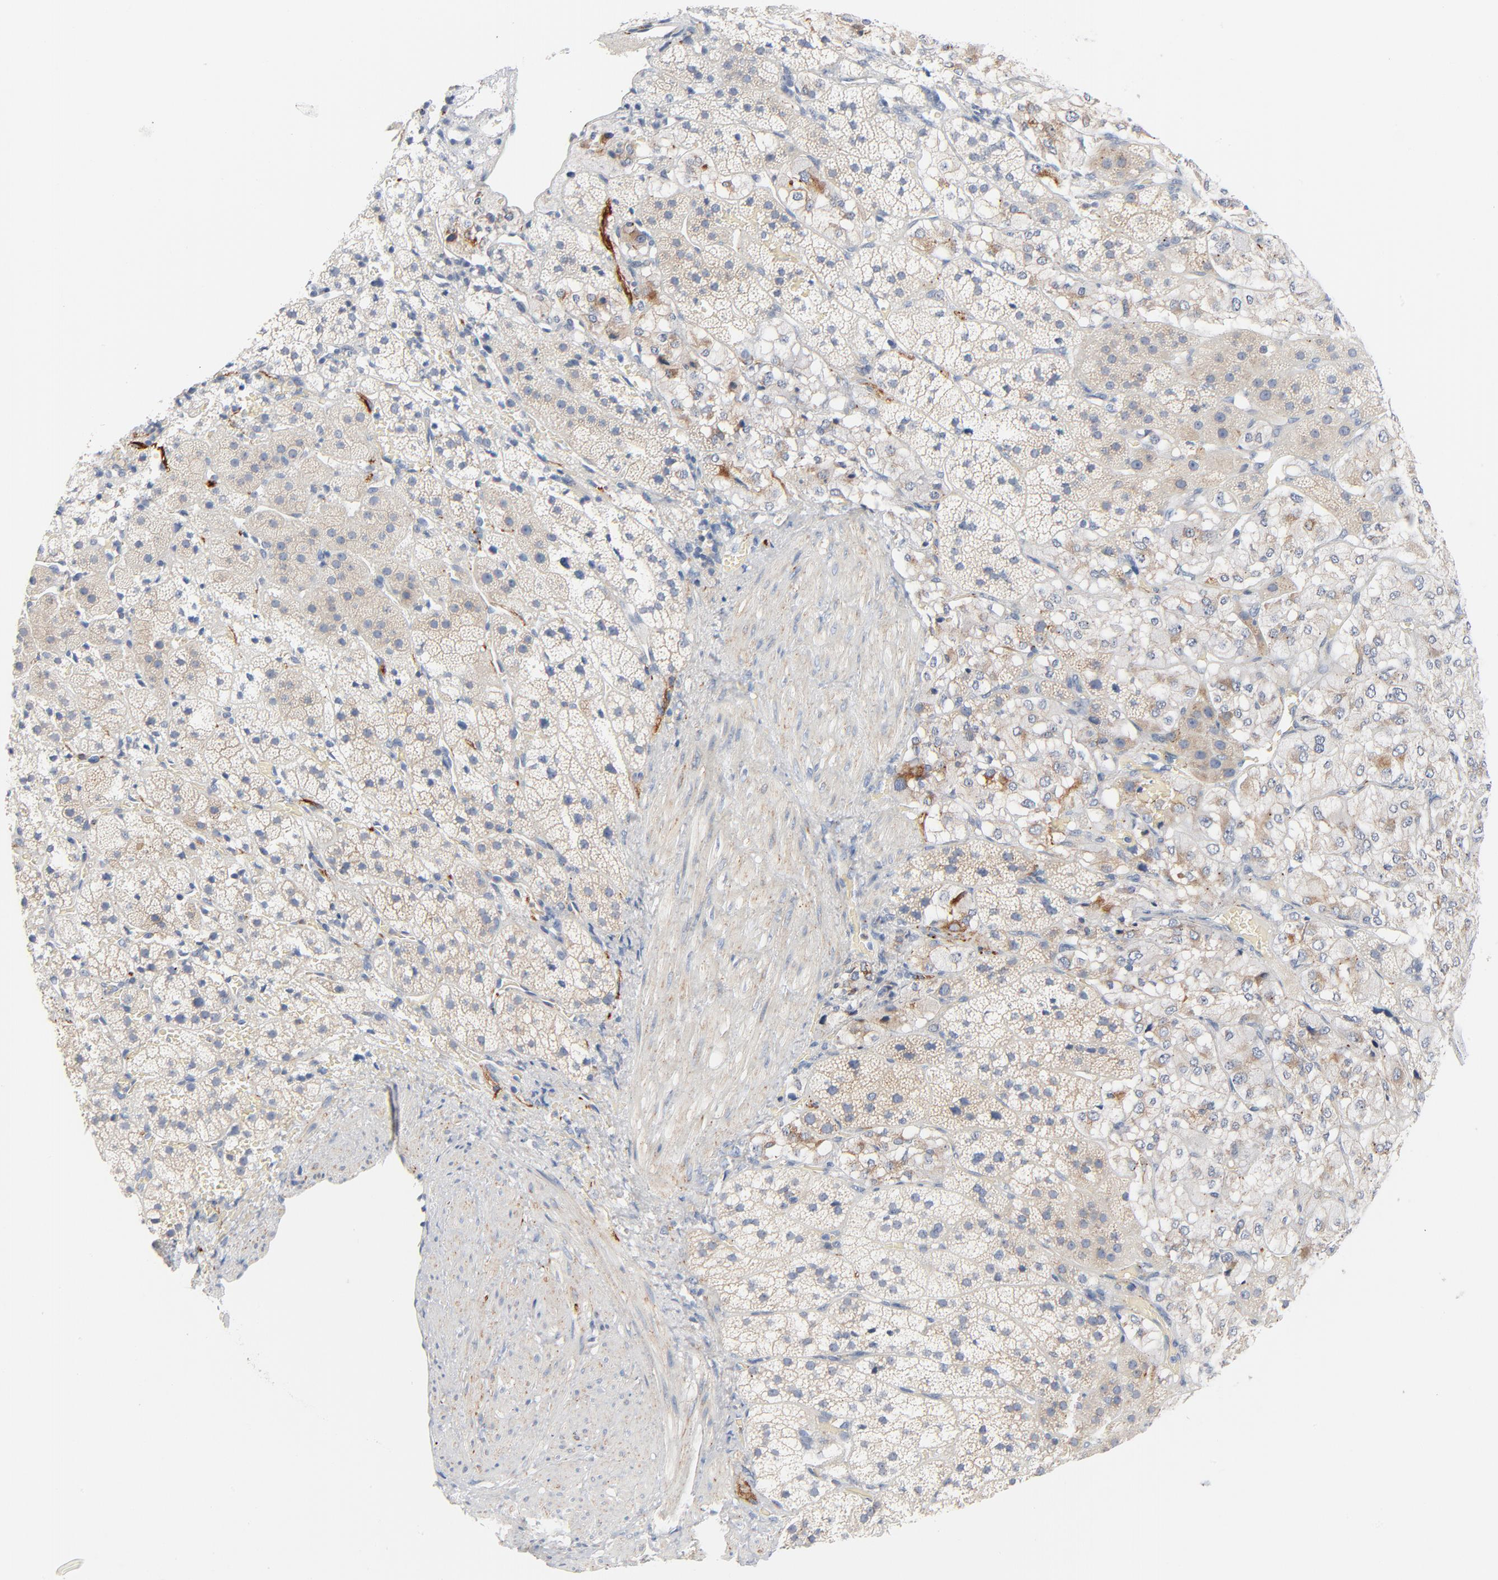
{"staining": {"intensity": "negative", "quantity": "none", "location": "none"}, "tissue": "adrenal gland", "cell_type": "Glandular cells", "image_type": "normal", "snomed": [{"axis": "morphology", "description": "Normal tissue, NOS"}, {"axis": "topography", "description": "Adrenal gland"}], "caption": "The immunohistochemistry (IHC) photomicrograph has no significant expression in glandular cells of adrenal gland.", "gene": "IFT43", "patient": {"sex": "female", "age": 44}}